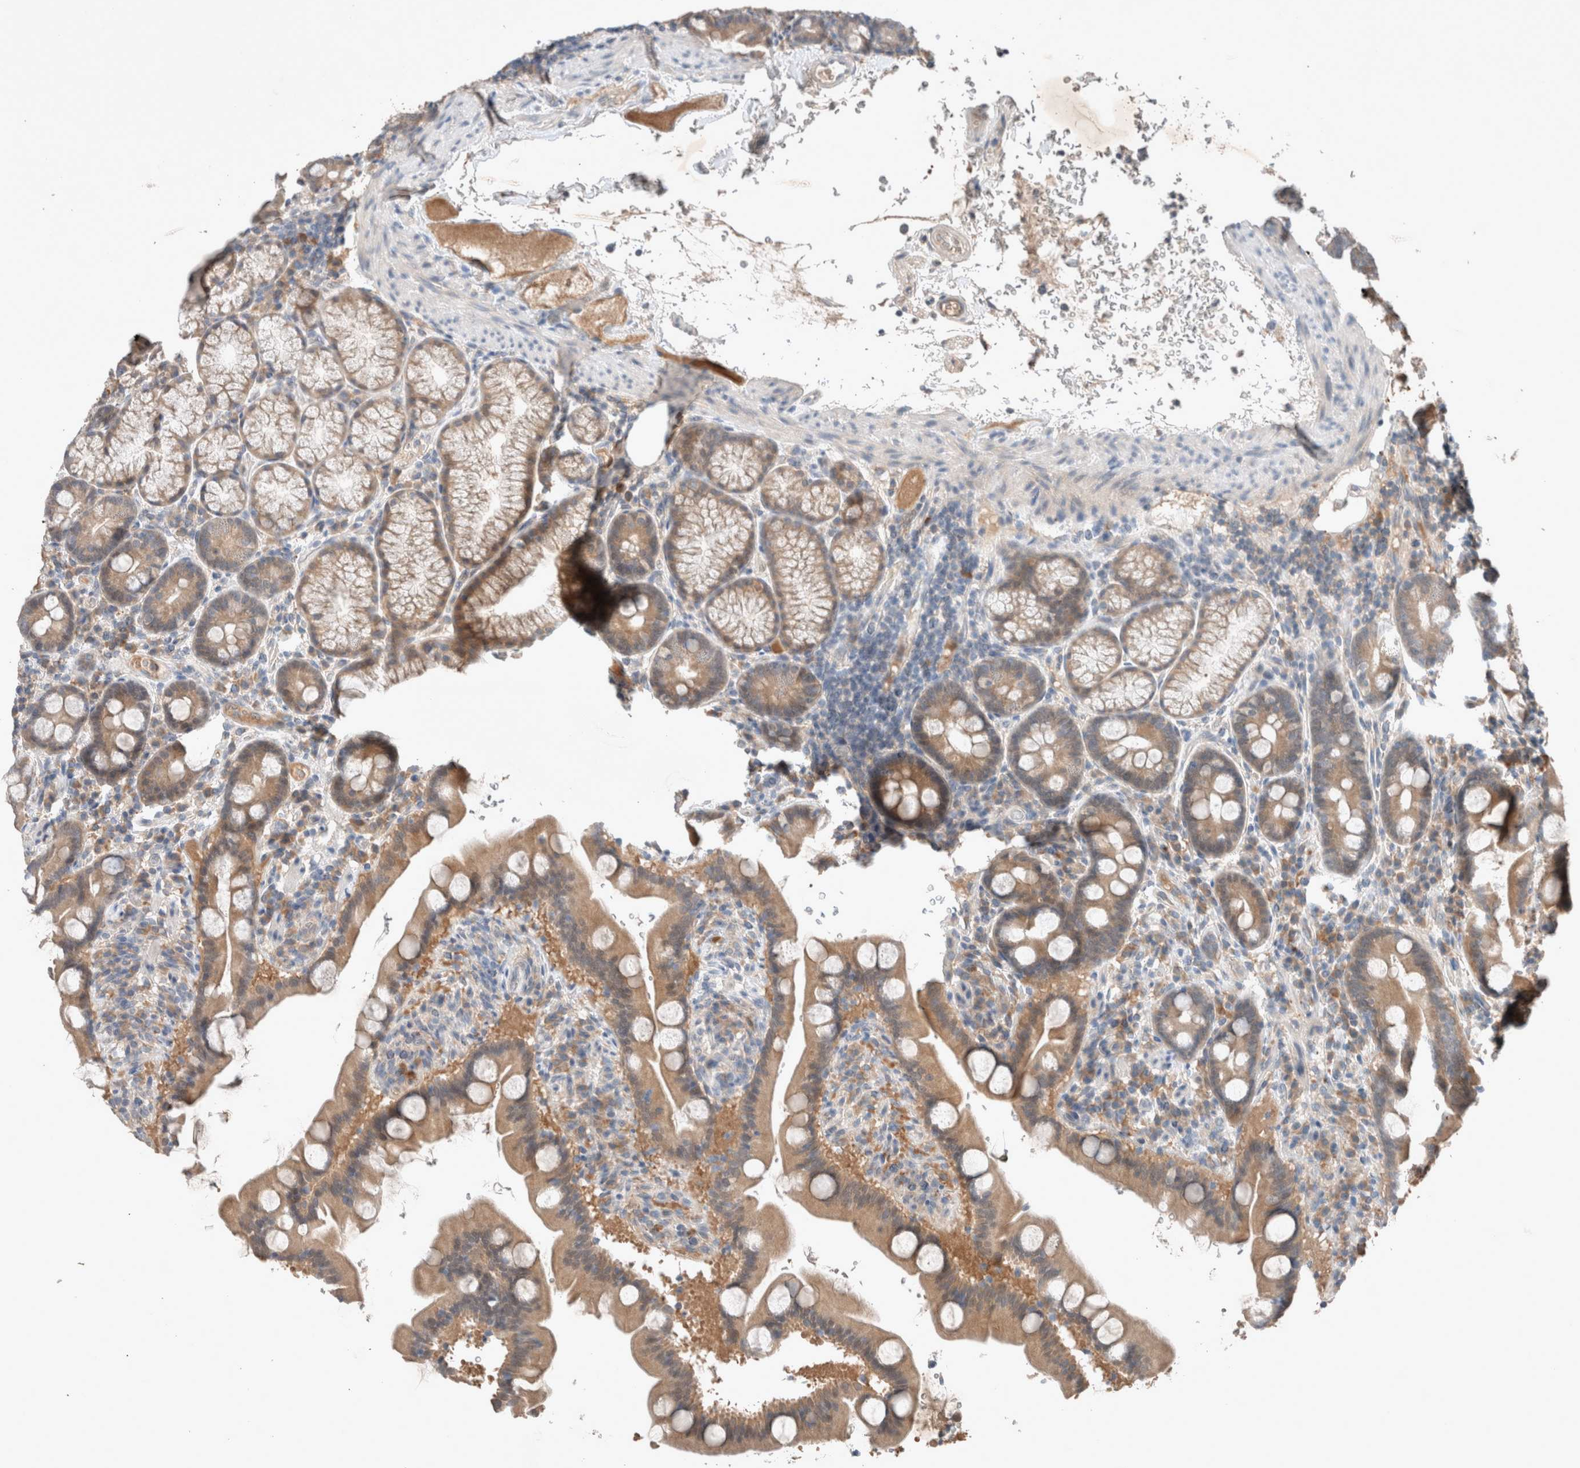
{"staining": {"intensity": "weak", "quantity": ">75%", "location": "cytoplasmic/membranous"}, "tissue": "duodenum", "cell_type": "Glandular cells", "image_type": "normal", "snomed": [{"axis": "morphology", "description": "Normal tissue, NOS"}, {"axis": "topography", "description": "Duodenum"}], "caption": "This image shows immunohistochemistry (IHC) staining of normal duodenum, with low weak cytoplasmic/membranous positivity in about >75% of glandular cells.", "gene": "UGCG", "patient": {"sex": "male", "age": 54}}